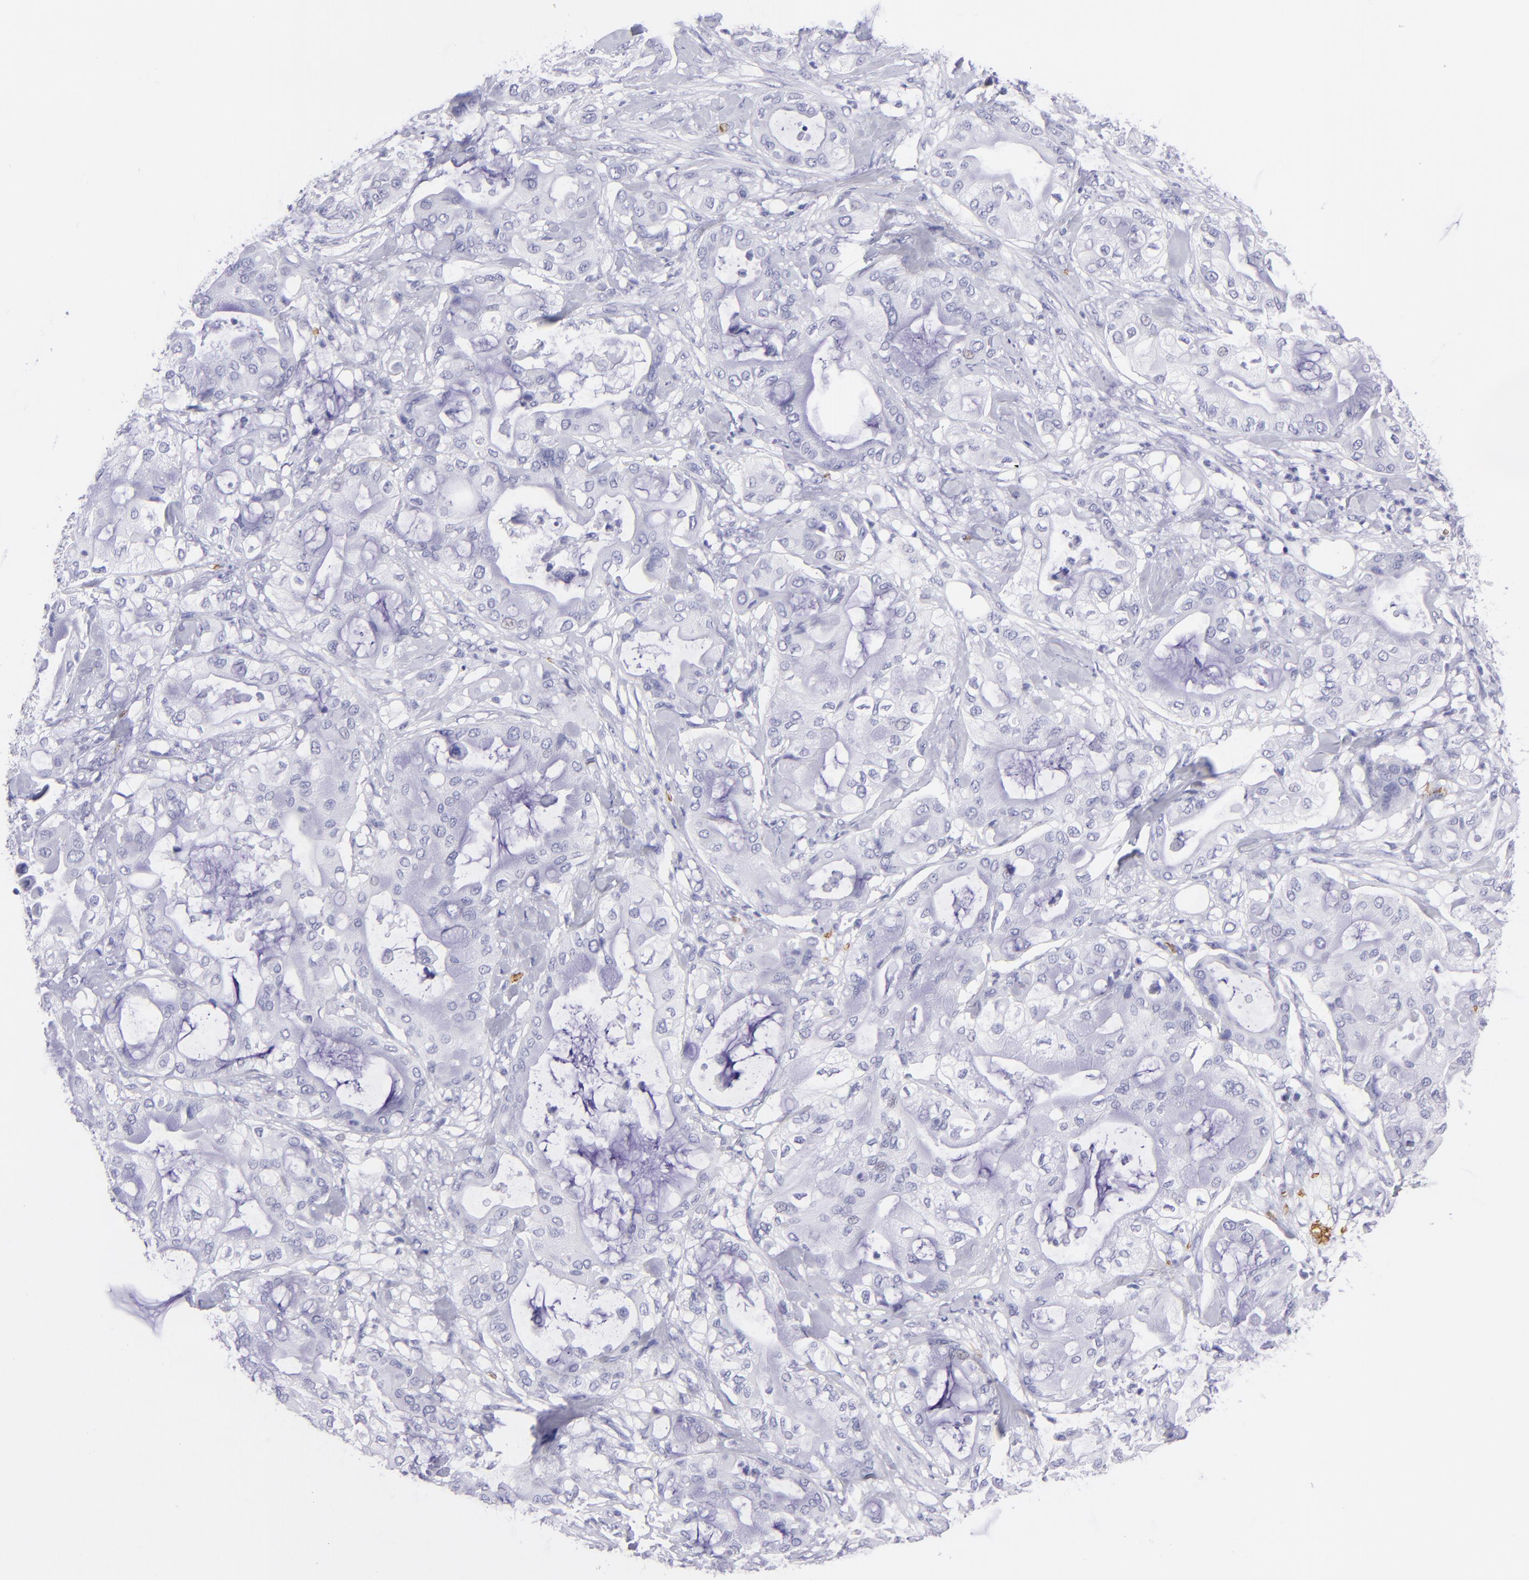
{"staining": {"intensity": "negative", "quantity": "none", "location": "none"}, "tissue": "pancreatic cancer", "cell_type": "Tumor cells", "image_type": "cancer", "snomed": [{"axis": "morphology", "description": "Adenocarcinoma, NOS"}, {"axis": "morphology", "description": "Adenocarcinoma, metastatic, NOS"}, {"axis": "topography", "description": "Lymph node"}, {"axis": "topography", "description": "Pancreas"}, {"axis": "topography", "description": "Duodenum"}], "caption": "IHC photomicrograph of human pancreatic cancer (metastatic adenocarcinoma) stained for a protein (brown), which shows no staining in tumor cells.", "gene": "GYPA", "patient": {"sex": "female", "age": 64}}